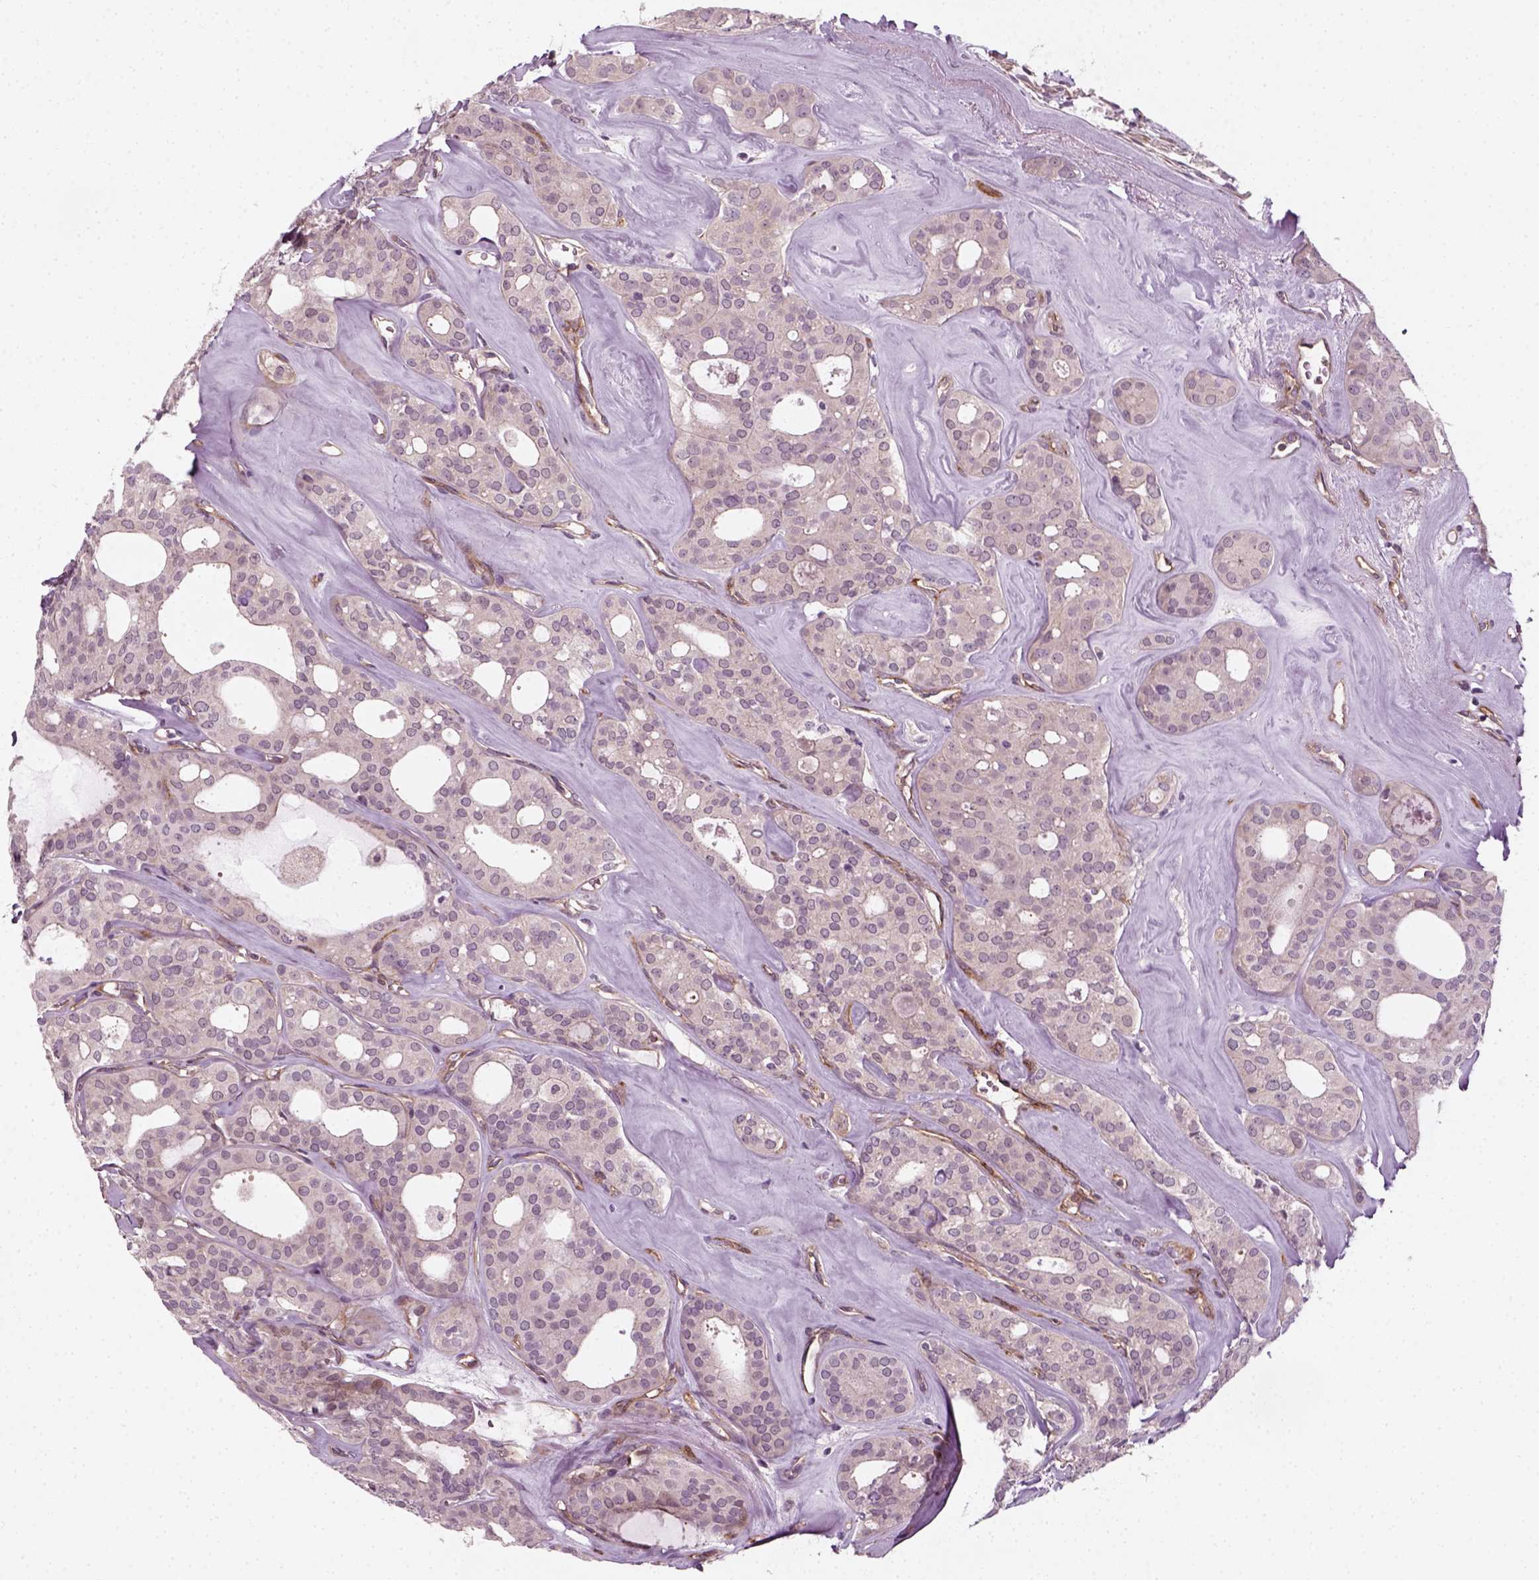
{"staining": {"intensity": "negative", "quantity": "none", "location": "none"}, "tissue": "thyroid cancer", "cell_type": "Tumor cells", "image_type": "cancer", "snomed": [{"axis": "morphology", "description": "Follicular adenoma carcinoma, NOS"}, {"axis": "topography", "description": "Thyroid gland"}], "caption": "This is a histopathology image of IHC staining of thyroid follicular adenoma carcinoma, which shows no staining in tumor cells.", "gene": "DNASE1L1", "patient": {"sex": "male", "age": 75}}